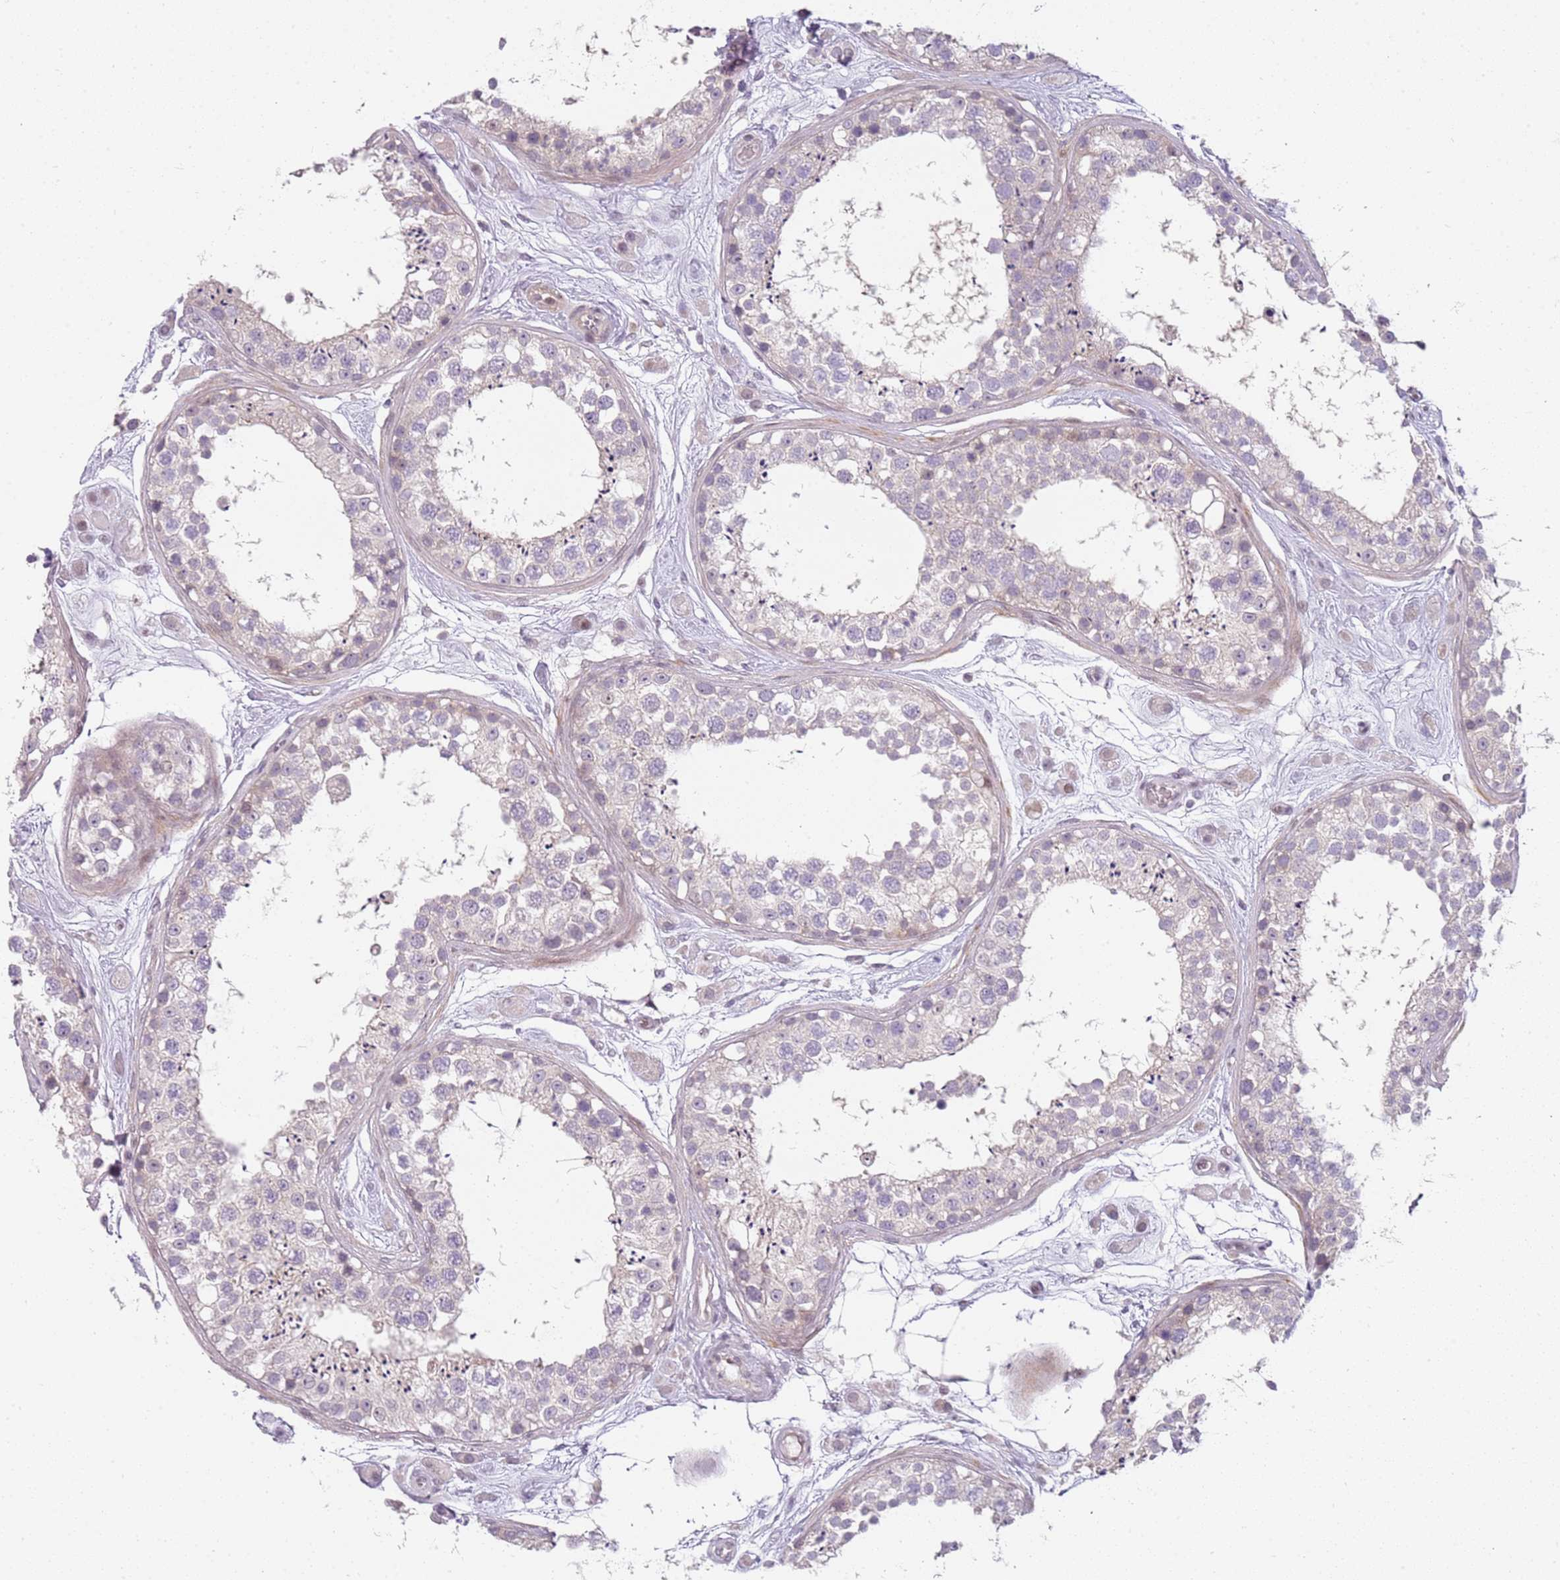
{"staining": {"intensity": "negative", "quantity": "none", "location": "none"}, "tissue": "testis", "cell_type": "Cells in seminiferous ducts", "image_type": "normal", "snomed": [{"axis": "morphology", "description": "Normal tissue, NOS"}, {"axis": "topography", "description": "Testis"}], "caption": "An image of testis stained for a protein displays no brown staining in cells in seminiferous ducts.", "gene": "DEFB116", "patient": {"sex": "male", "age": 25}}